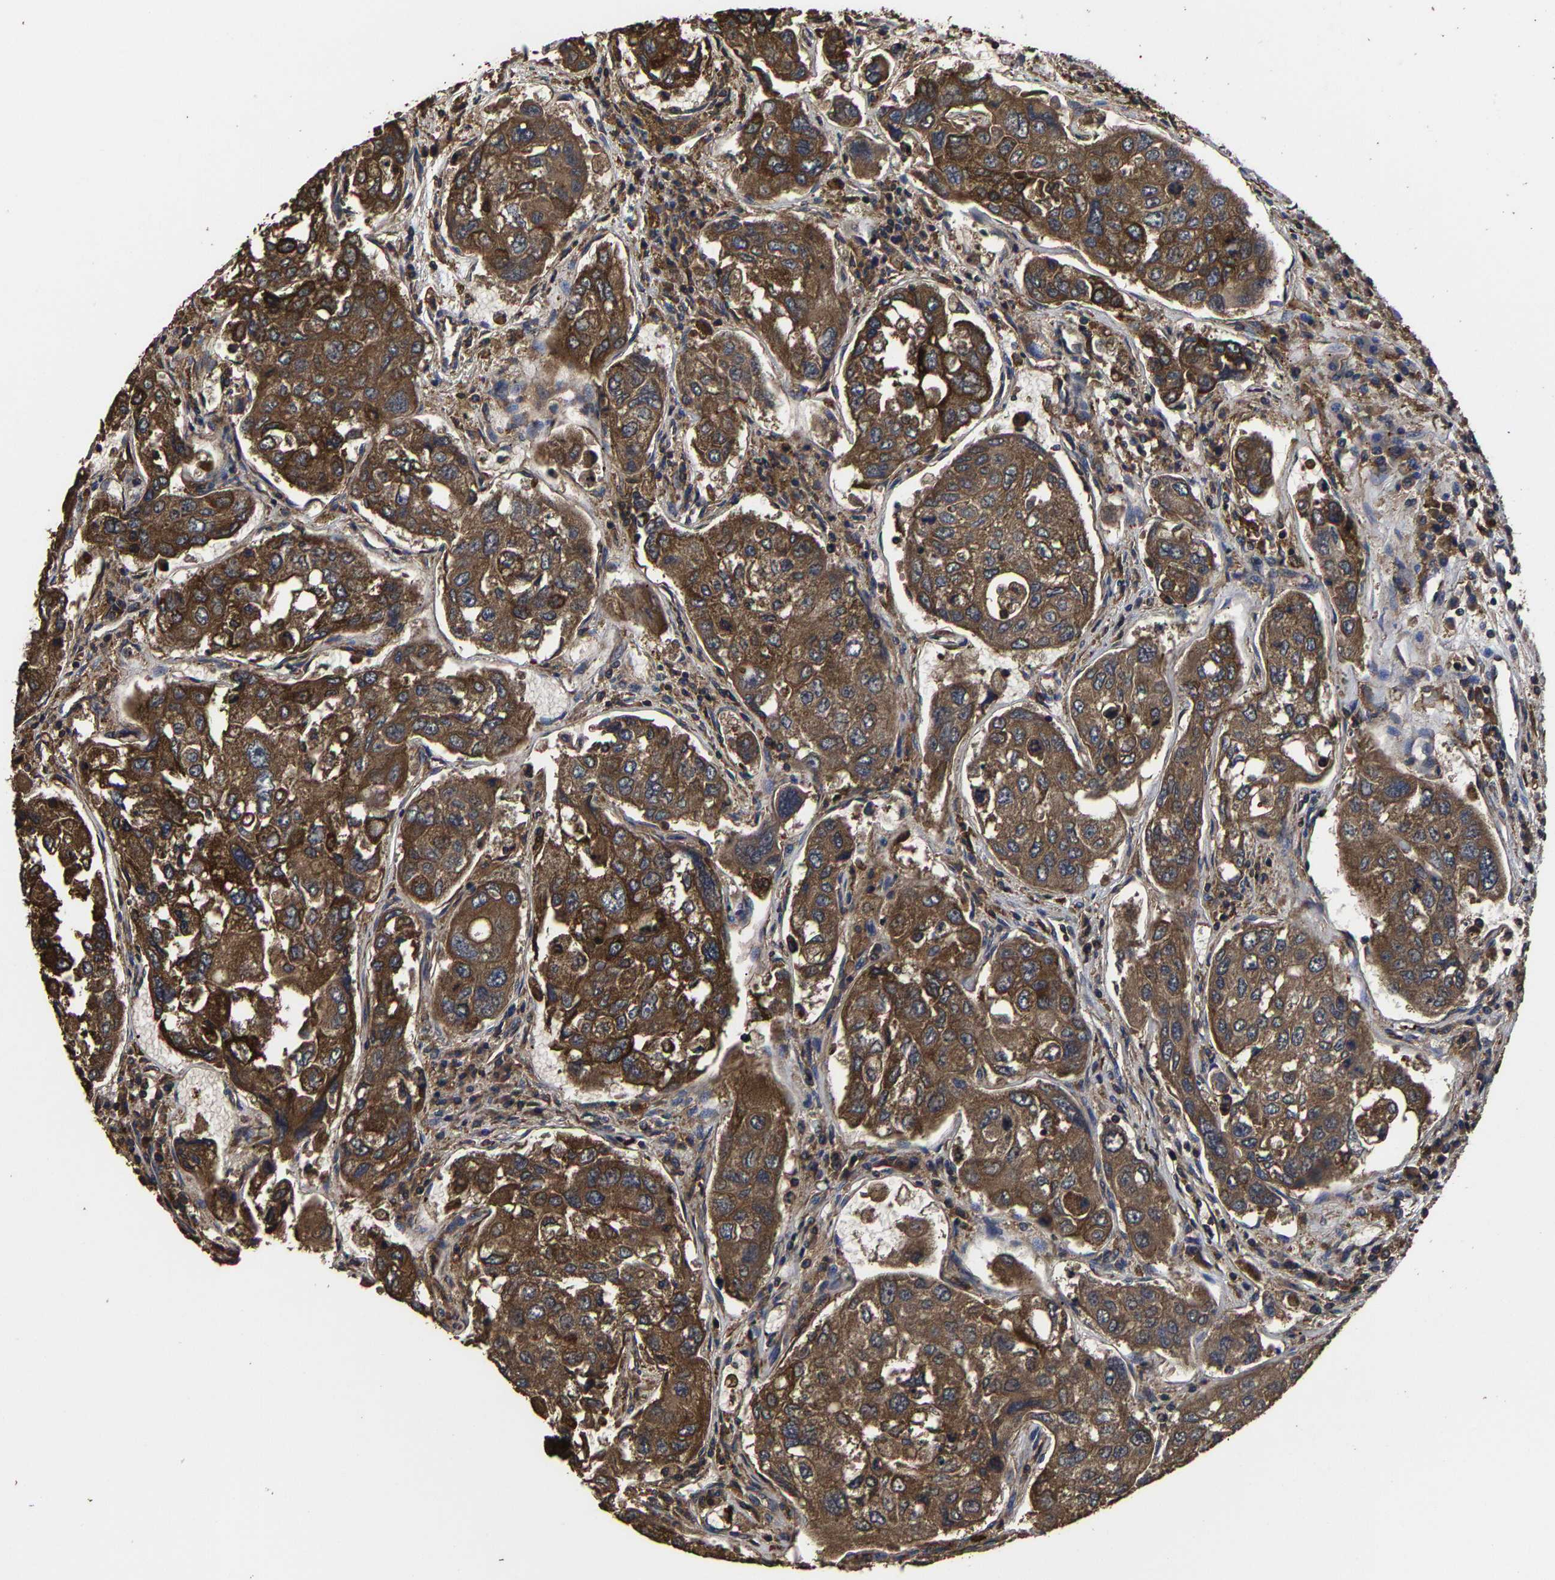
{"staining": {"intensity": "strong", "quantity": ">75%", "location": "cytoplasmic/membranous"}, "tissue": "urothelial cancer", "cell_type": "Tumor cells", "image_type": "cancer", "snomed": [{"axis": "morphology", "description": "Urothelial carcinoma, High grade"}, {"axis": "topography", "description": "Lymph node"}, {"axis": "topography", "description": "Urinary bladder"}], "caption": "The micrograph displays immunohistochemical staining of urothelial cancer. There is strong cytoplasmic/membranous staining is appreciated in approximately >75% of tumor cells.", "gene": "ITCH", "patient": {"sex": "male", "age": 51}}